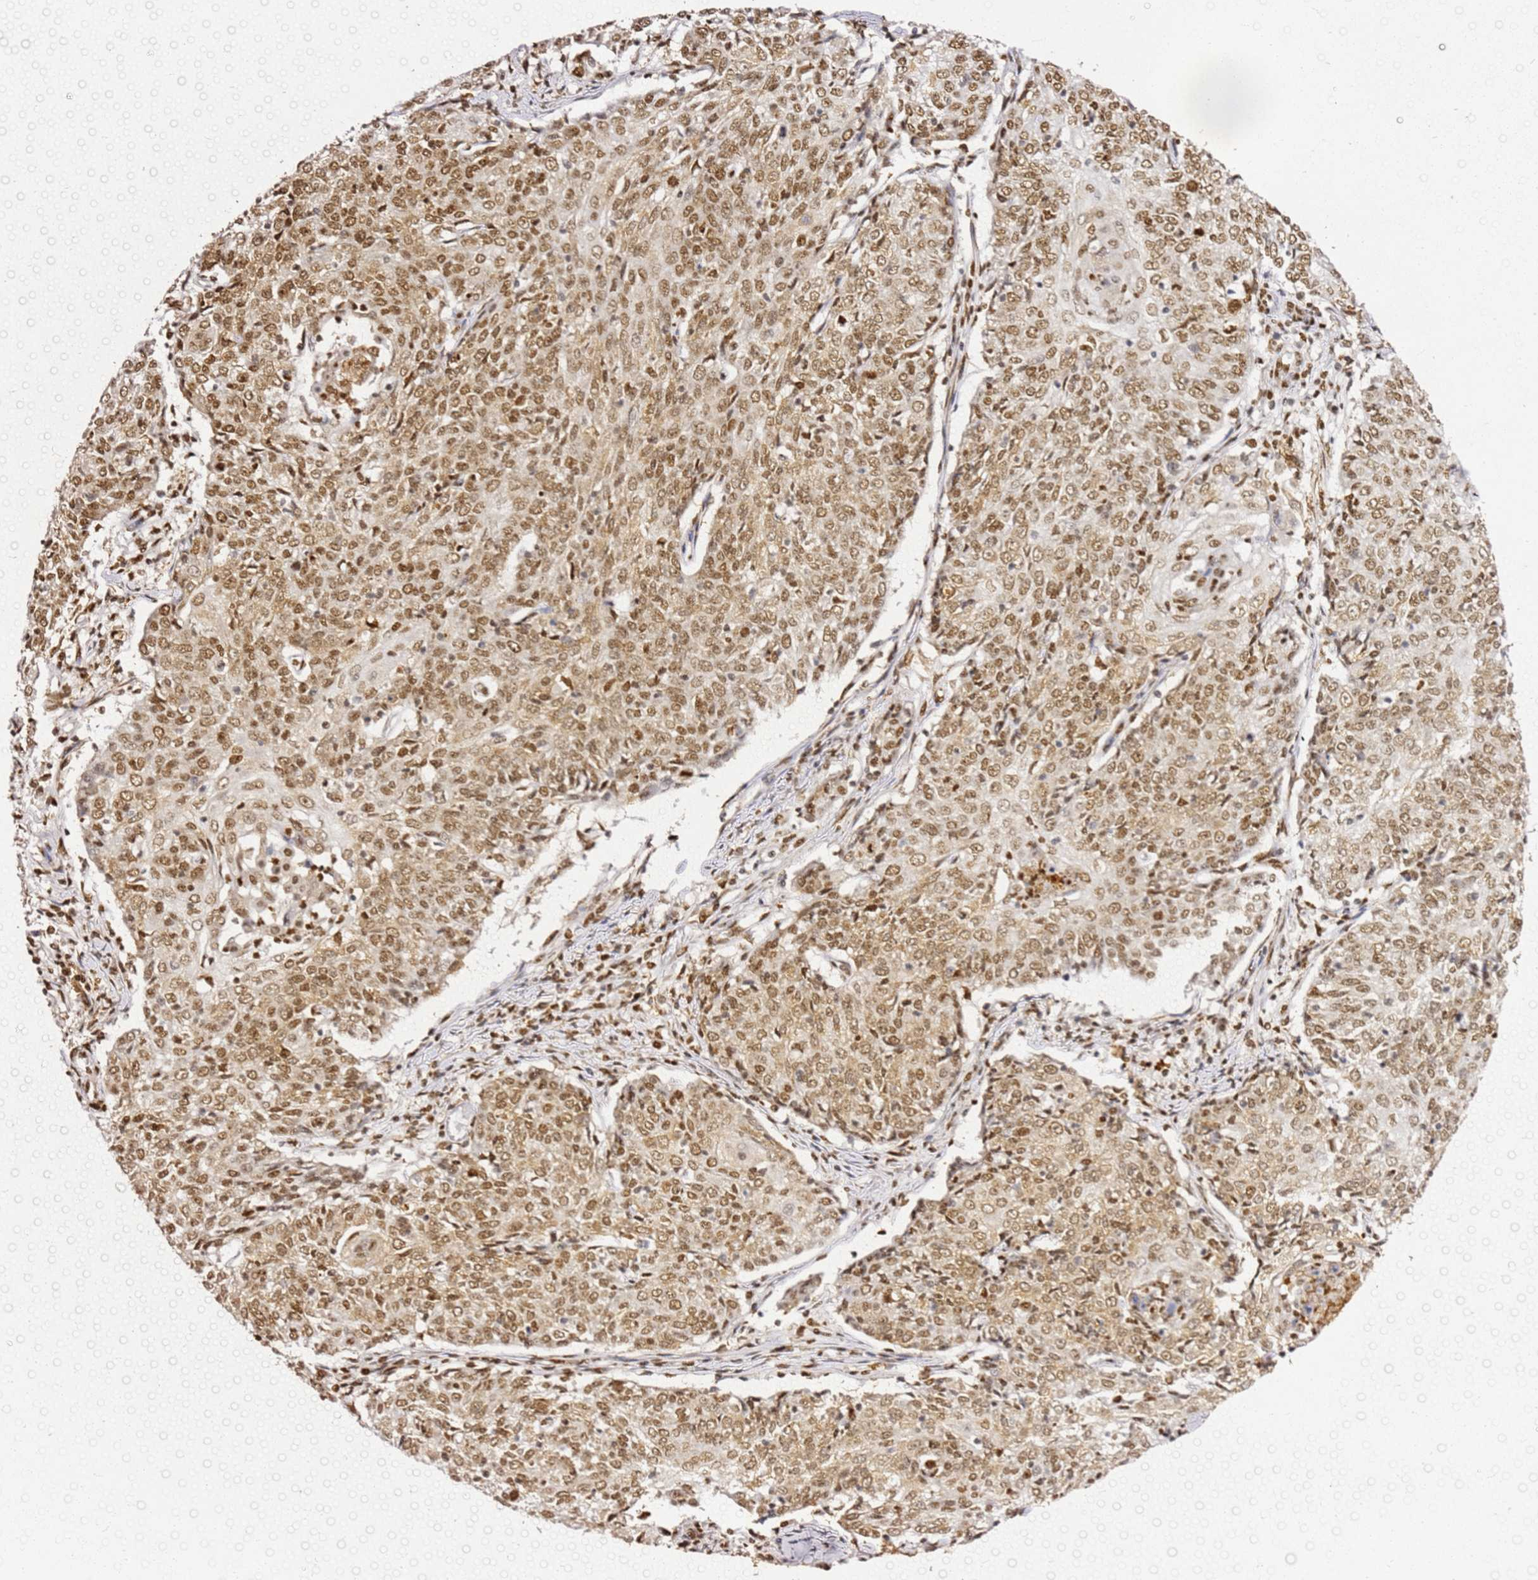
{"staining": {"intensity": "moderate", "quantity": ">75%", "location": "nuclear"}, "tissue": "cervical cancer", "cell_type": "Tumor cells", "image_type": "cancer", "snomed": [{"axis": "morphology", "description": "Squamous cell carcinoma, NOS"}, {"axis": "topography", "description": "Cervix"}], "caption": "Cervical cancer stained with DAB immunohistochemistry reveals medium levels of moderate nuclear staining in about >75% of tumor cells. (DAB (3,3'-diaminobenzidine) = brown stain, brightfield microscopy at high magnification).", "gene": "APEX1", "patient": {"sex": "female", "age": 48}}